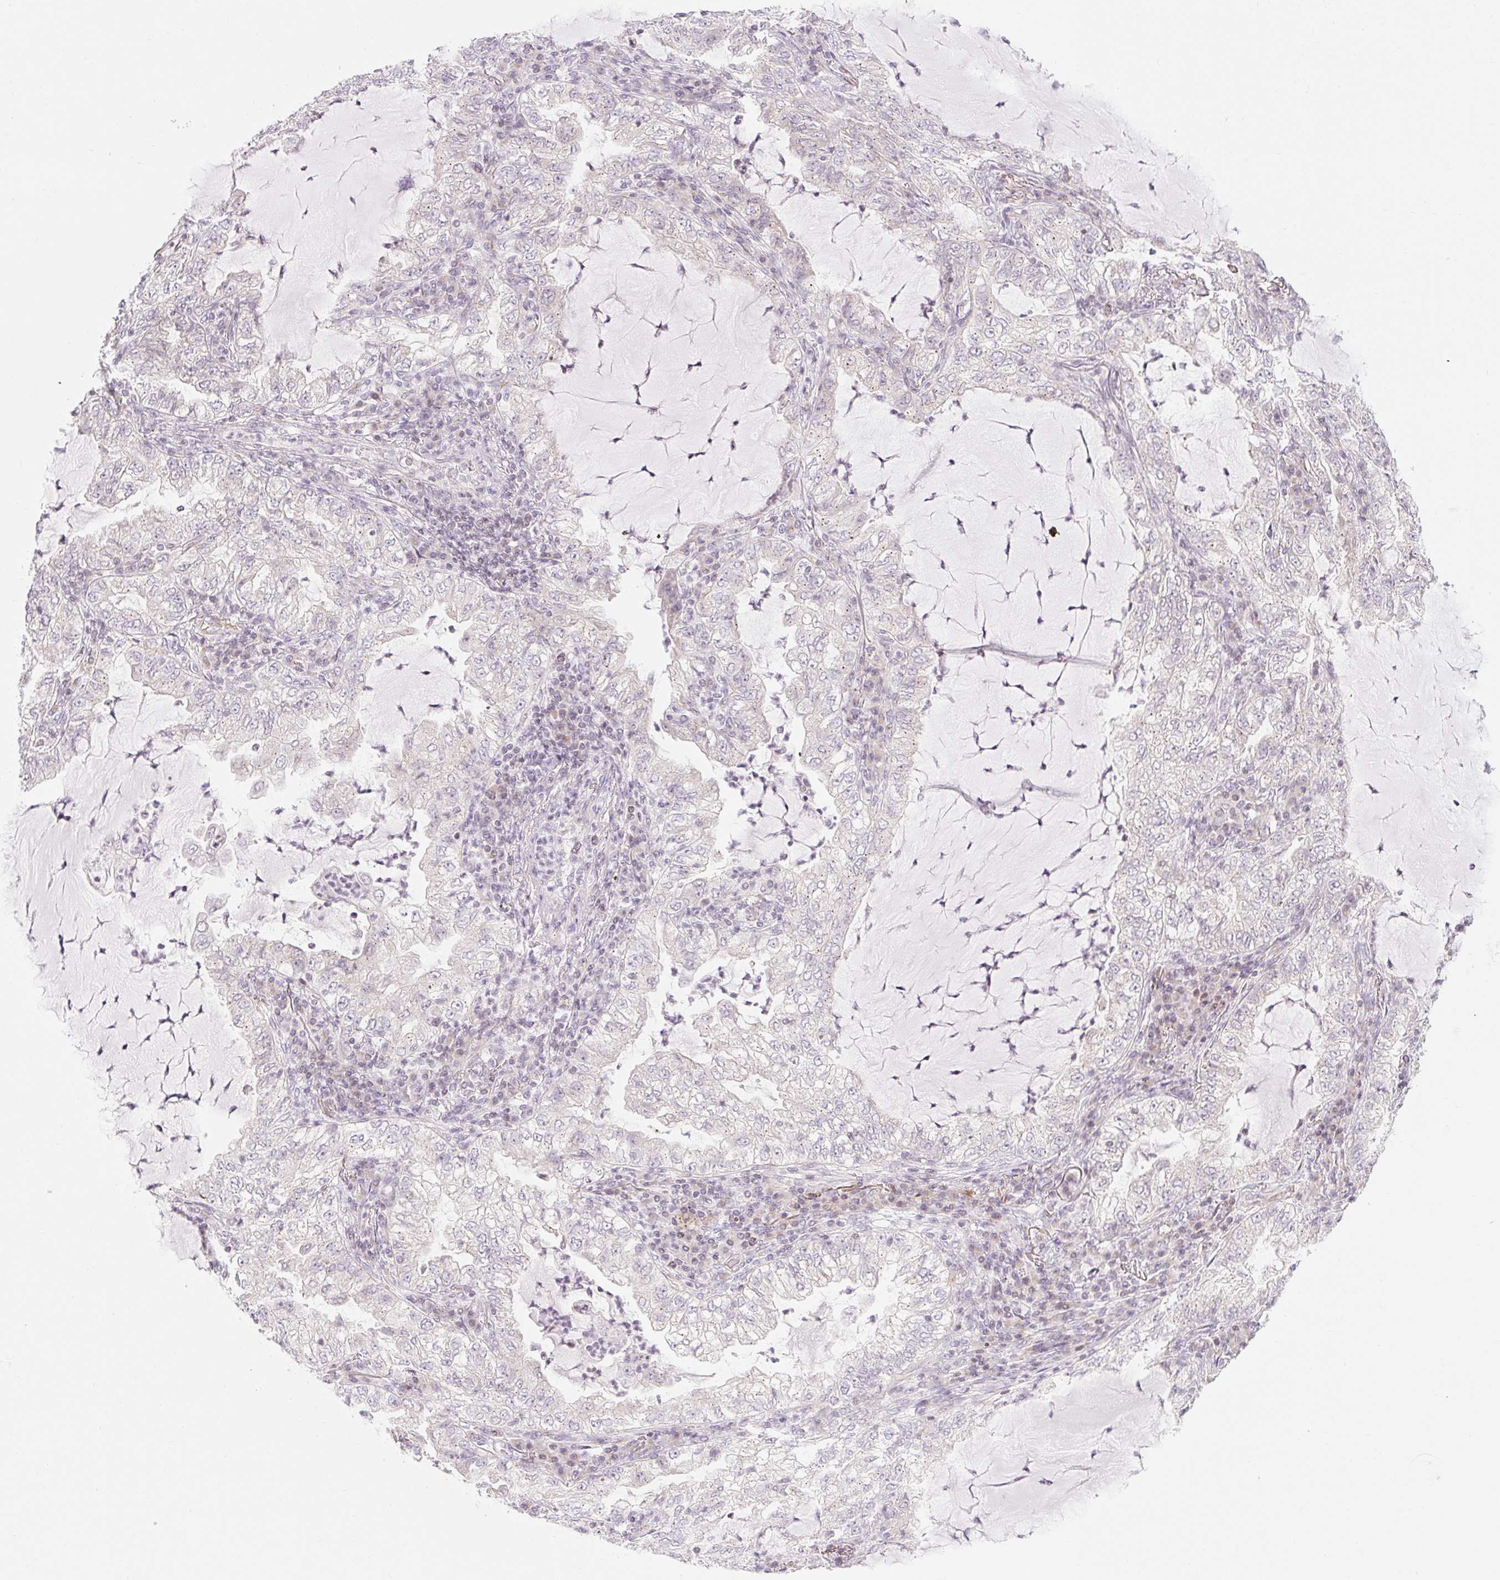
{"staining": {"intensity": "negative", "quantity": "none", "location": "none"}, "tissue": "lung cancer", "cell_type": "Tumor cells", "image_type": "cancer", "snomed": [{"axis": "morphology", "description": "Adenocarcinoma, NOS"}, {"axis": "topography", "description": "Lung"}], "caption": "Tumor cells are negative for brown protein staining in lung cancer. Brightfield microscopy of IHC stained with DAB (3,3'-diaminobenzidine) (brown) and hematoxylin (blue), captured at high magnification.", "gene": "CASKIN1", "patient": {"sex": "female", "age": 73}}